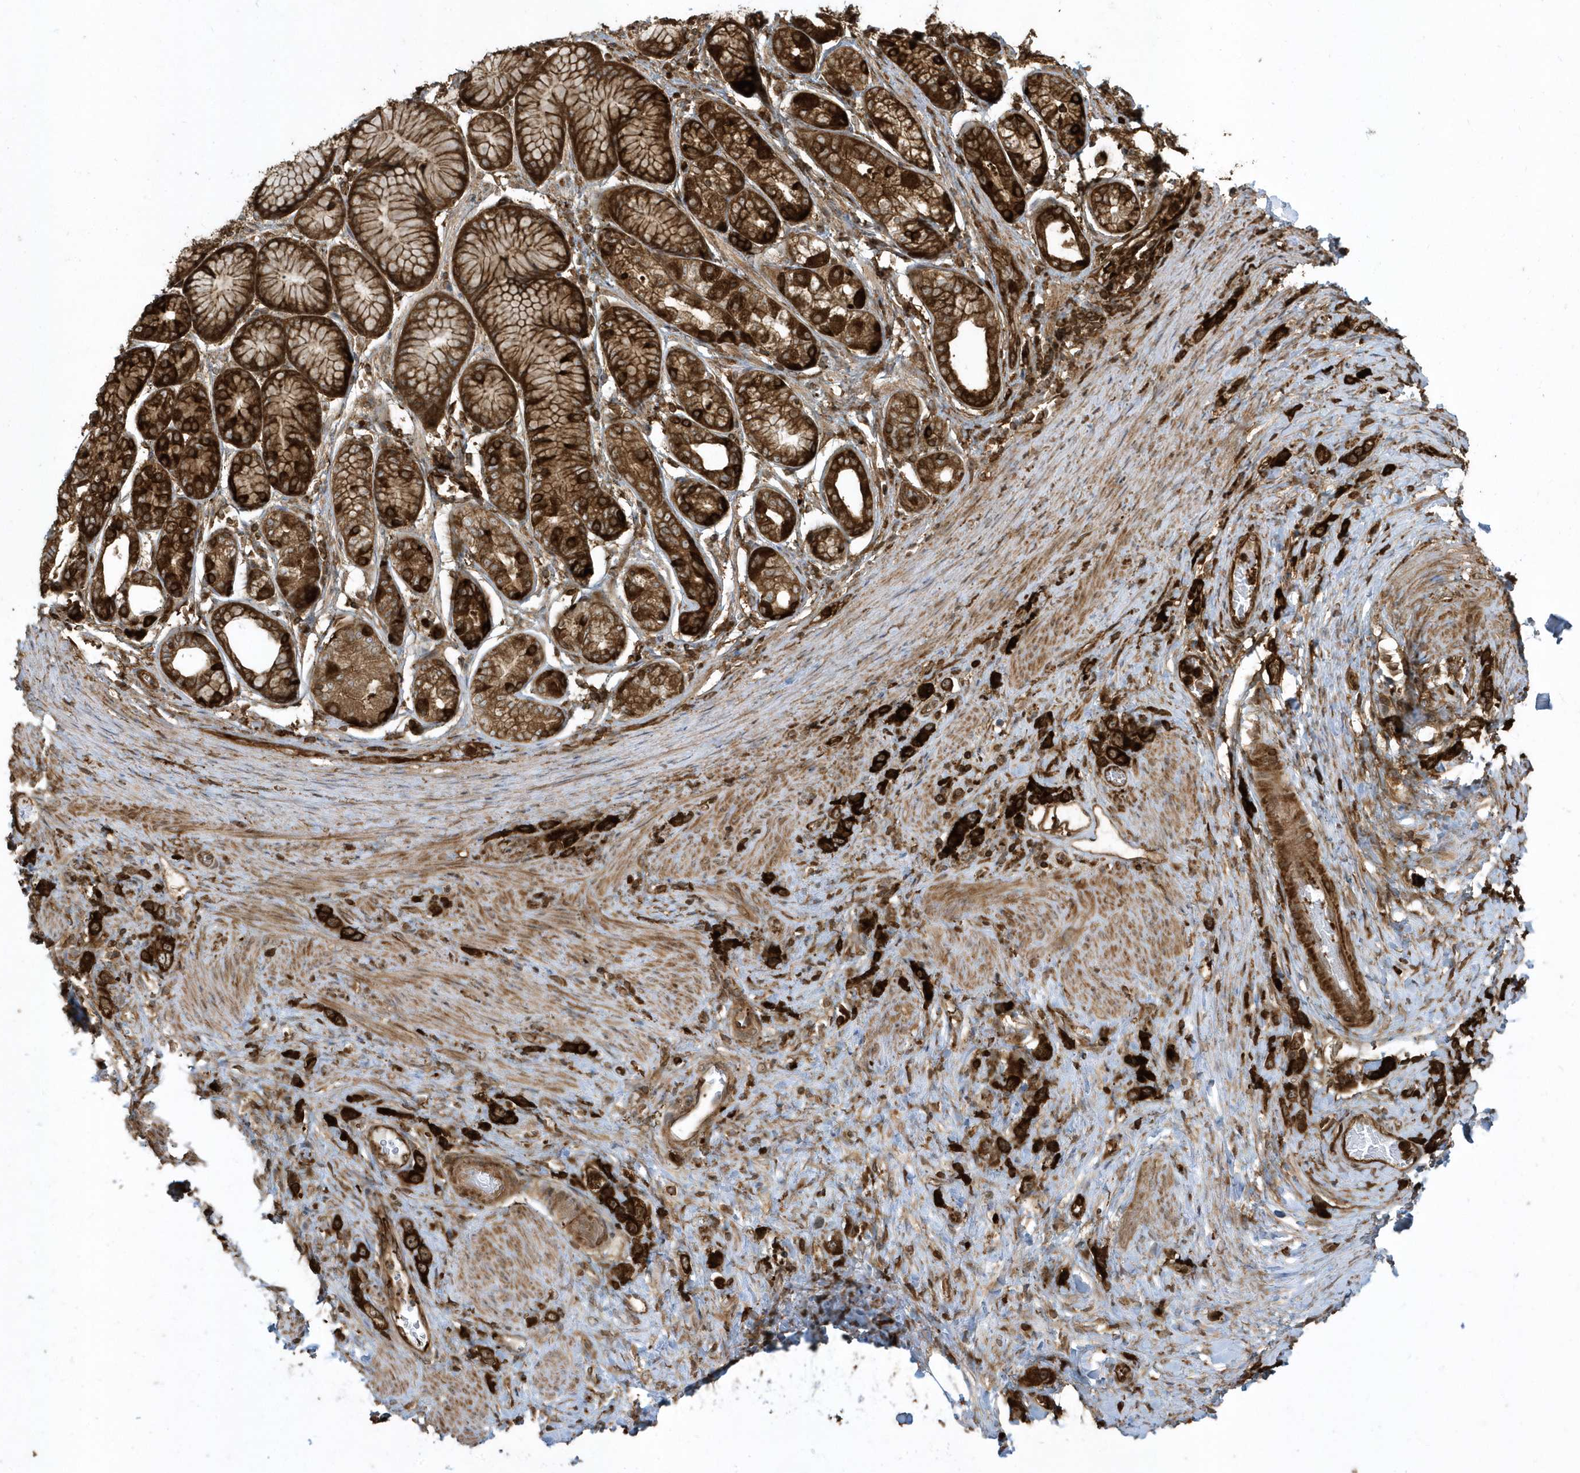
{"staining": {"intensity": "strong", "quantity": ">75%", "location": "cytoplasmic/membranous"}, "tissue": "stomach cancer", "cell_type": "Tumor cells", "image_type": "cancer", "snomed": [{"axis": "morphology", "description": "Normal tissue, NOS"}, {"axis": "morphology", "description": "Adenocarcinoma, NOS"}, {"axis": "topography", "description": "Stomach, upper"}, {"axis": "topography", "description": "Stomach"}], "caption": "DAB immunohistochemical staining of stomach cancer exhibits strong cytoplasmic/membranous protein positivity in about >75% of tumor cells.", "gene": "CLCN6", "patient": {"sex": "female", "age": 65}}